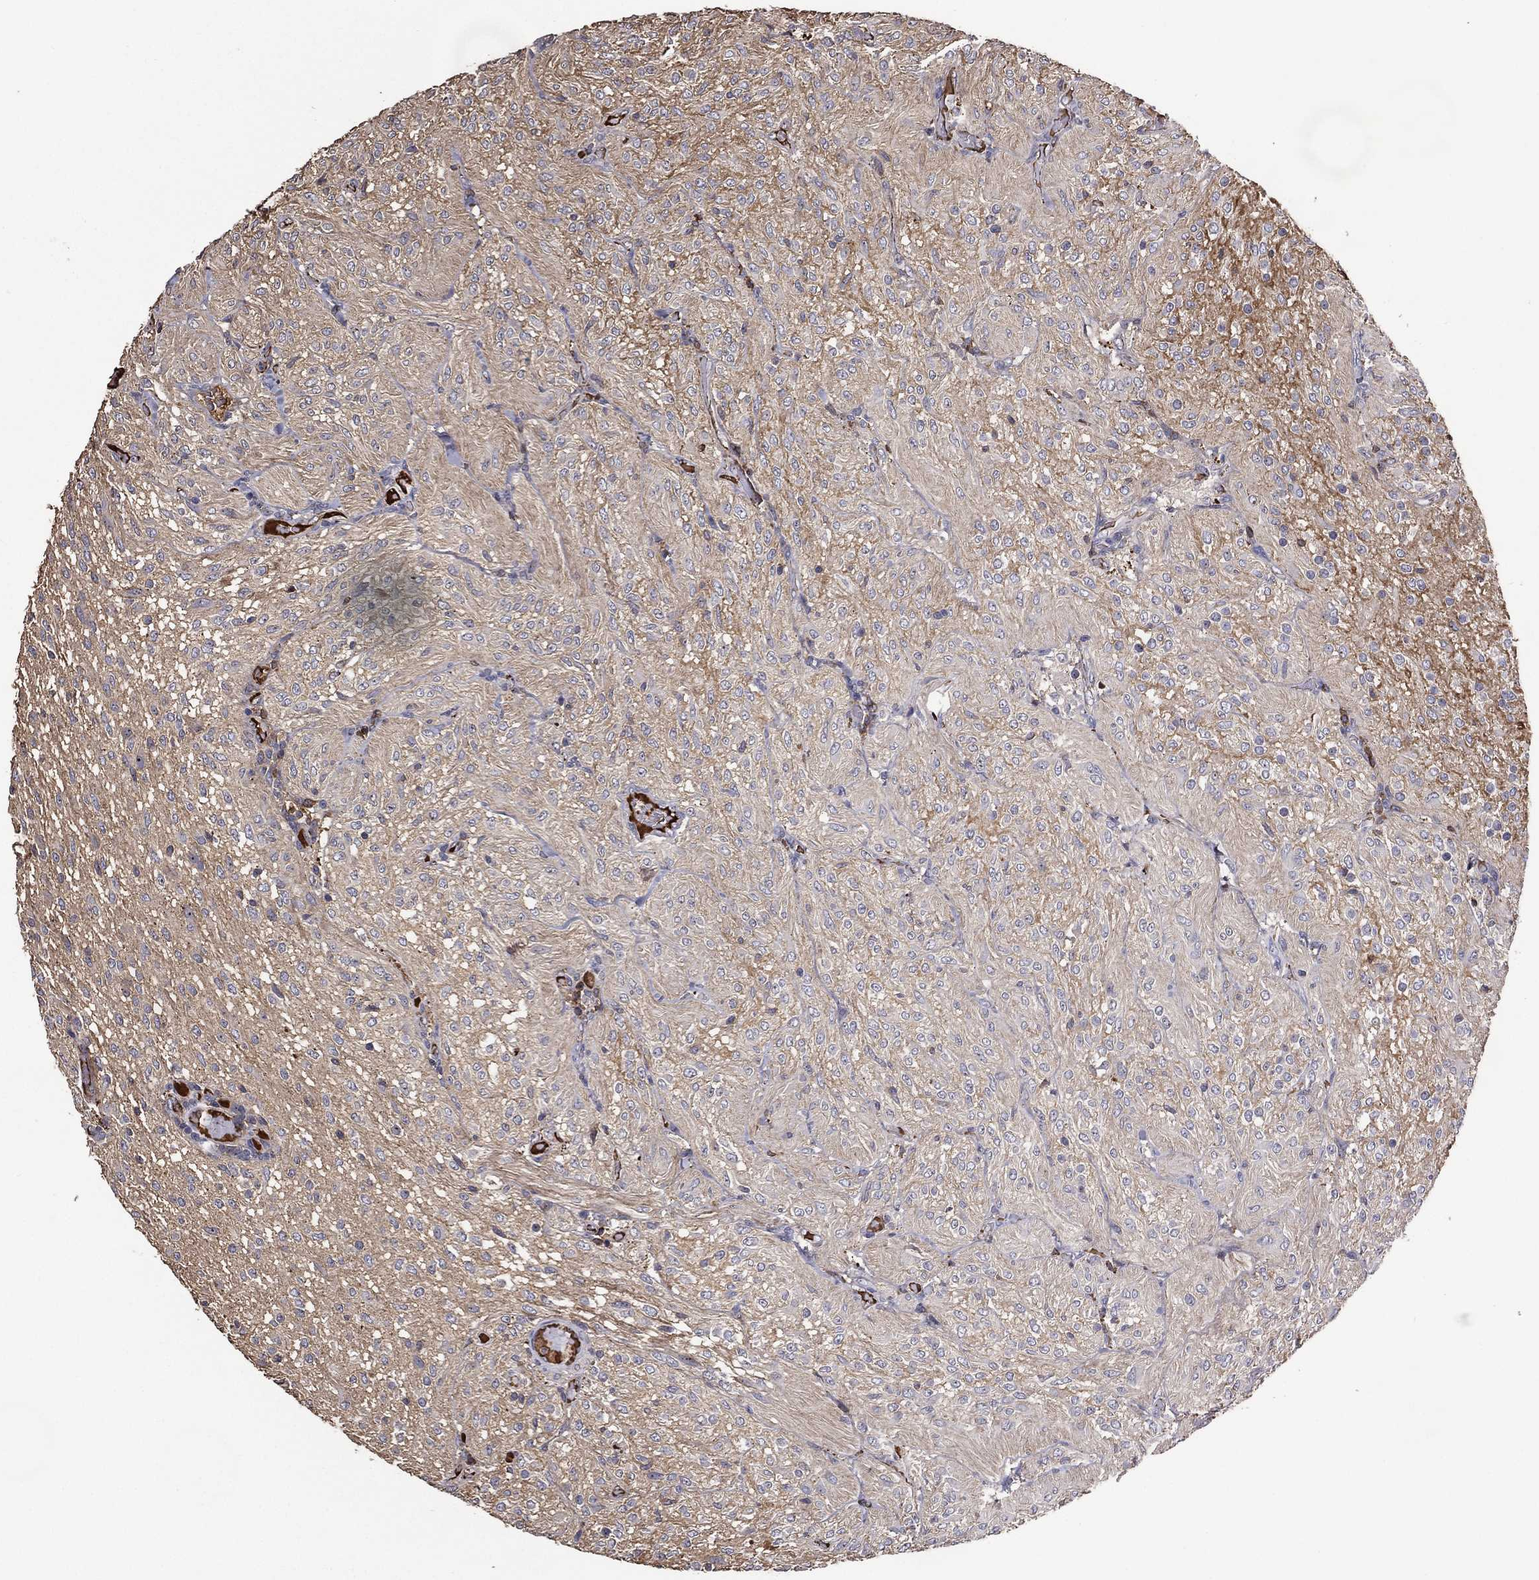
{"staining": {"intensity": "negative", "quantity": "none", "location": "none"}, "tissue": "glioma", "cell_type": "Tumor cells", "image_type": "cancer", "snomed": [{"axis": "morphology", "description": "Glioma, malignant, Low grade"}, {"axis": "topography", "description": "Brain"}], "caption": "Histopathology image shows no significant protein staining in tumor cells of glioma.", "gene": "EFNA1", "patient": {"sex": "male", "age": 3}}